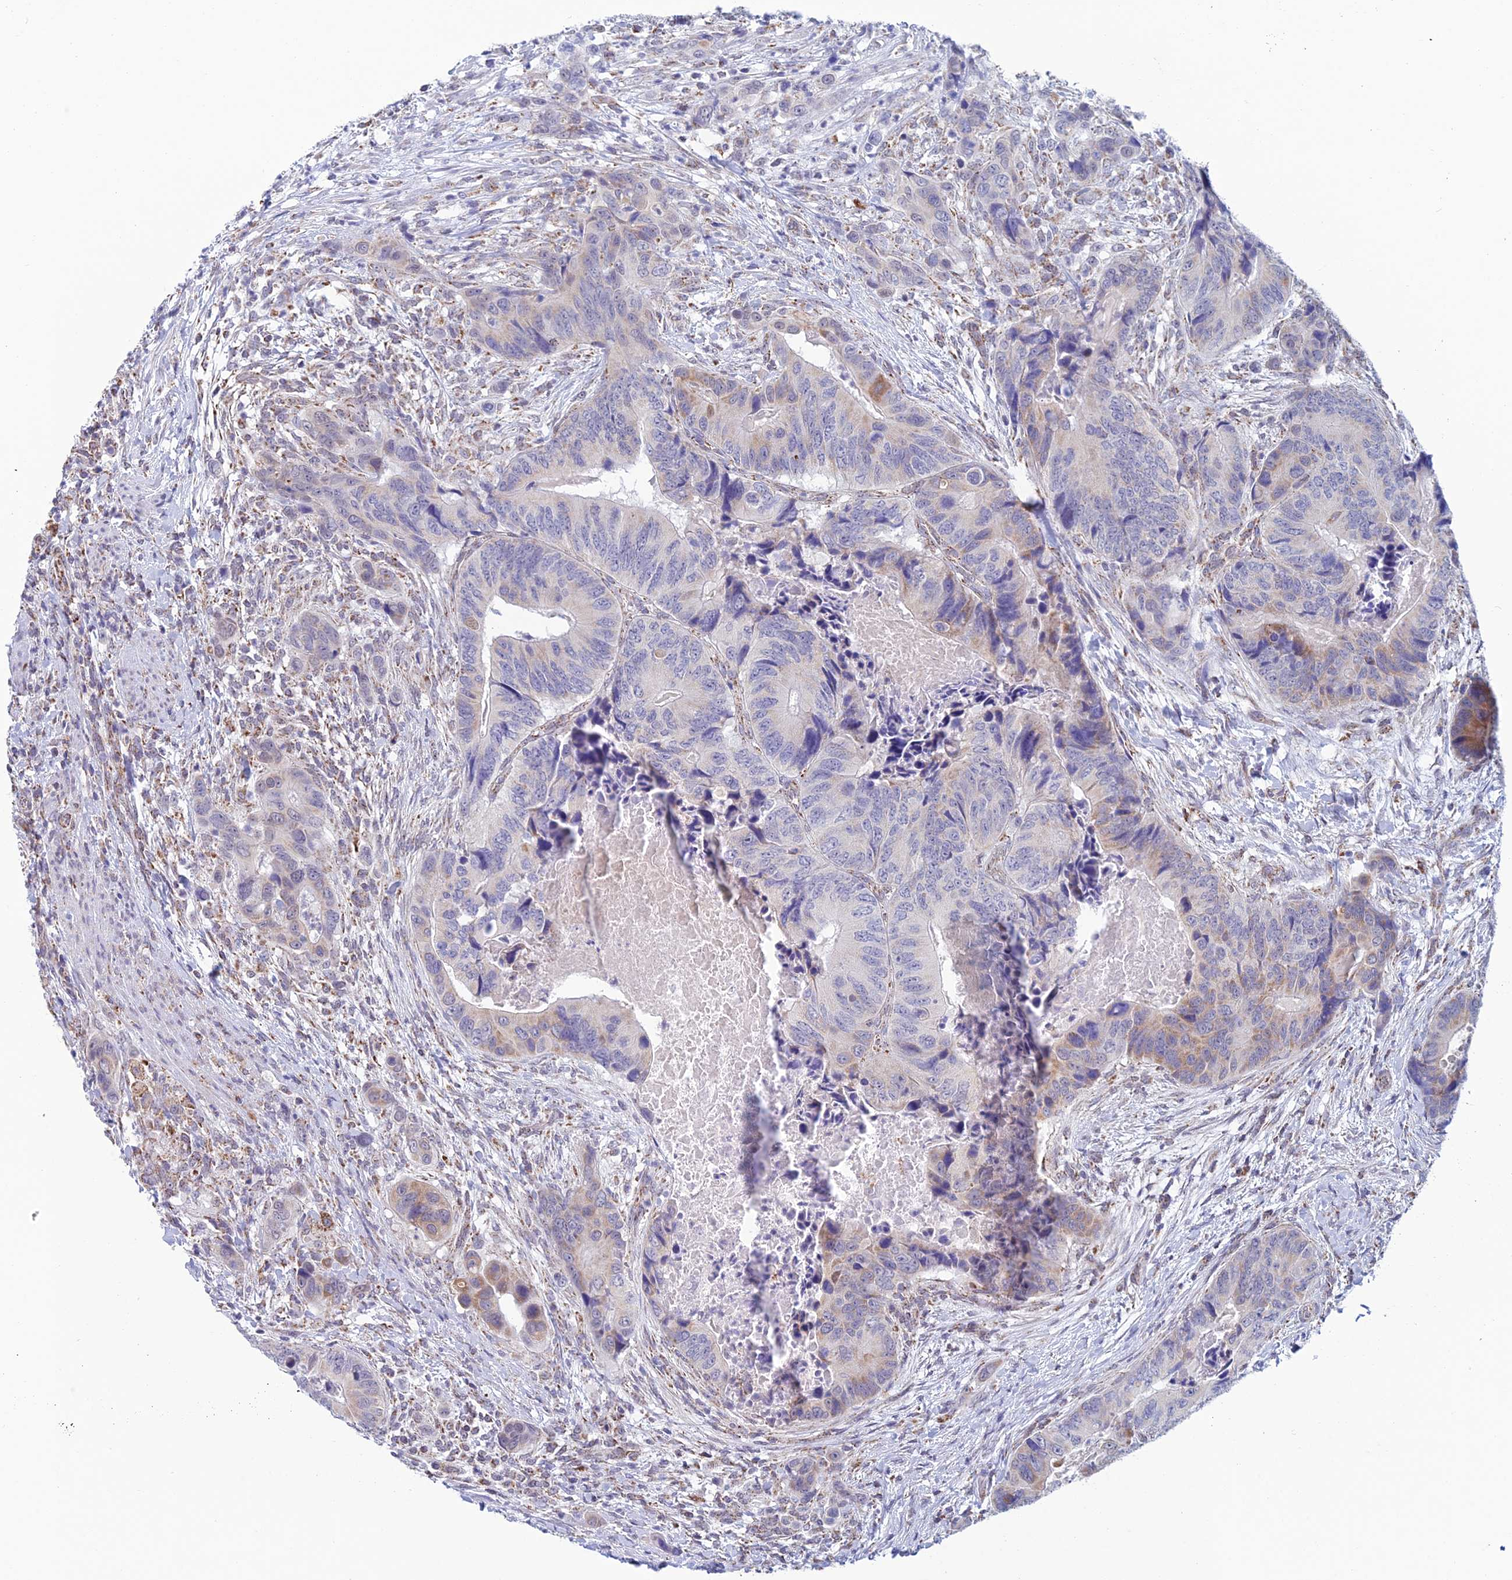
{"staining": {"intensity": "weak", "quantity": "25%-75%", "location": "cytoplasmic/membranous"}, "tissue": "colorectal cancer", "cell_type": "Tumor cells", "image_type": "cancer", "snomed": [{"axis": "morphology", "description": "Adenocarcinoma, NOS"}, {"axis": "topography", "description": "Colon"}], "caption": "Colorectal cancer stained with DAB IHC exhibits low levels of weak cytoplasmic/membranous positivity in about 25%-75% of tumor cells.", "gene": "ZNG1B", "patient": {"sex": "male", "age": 84}}